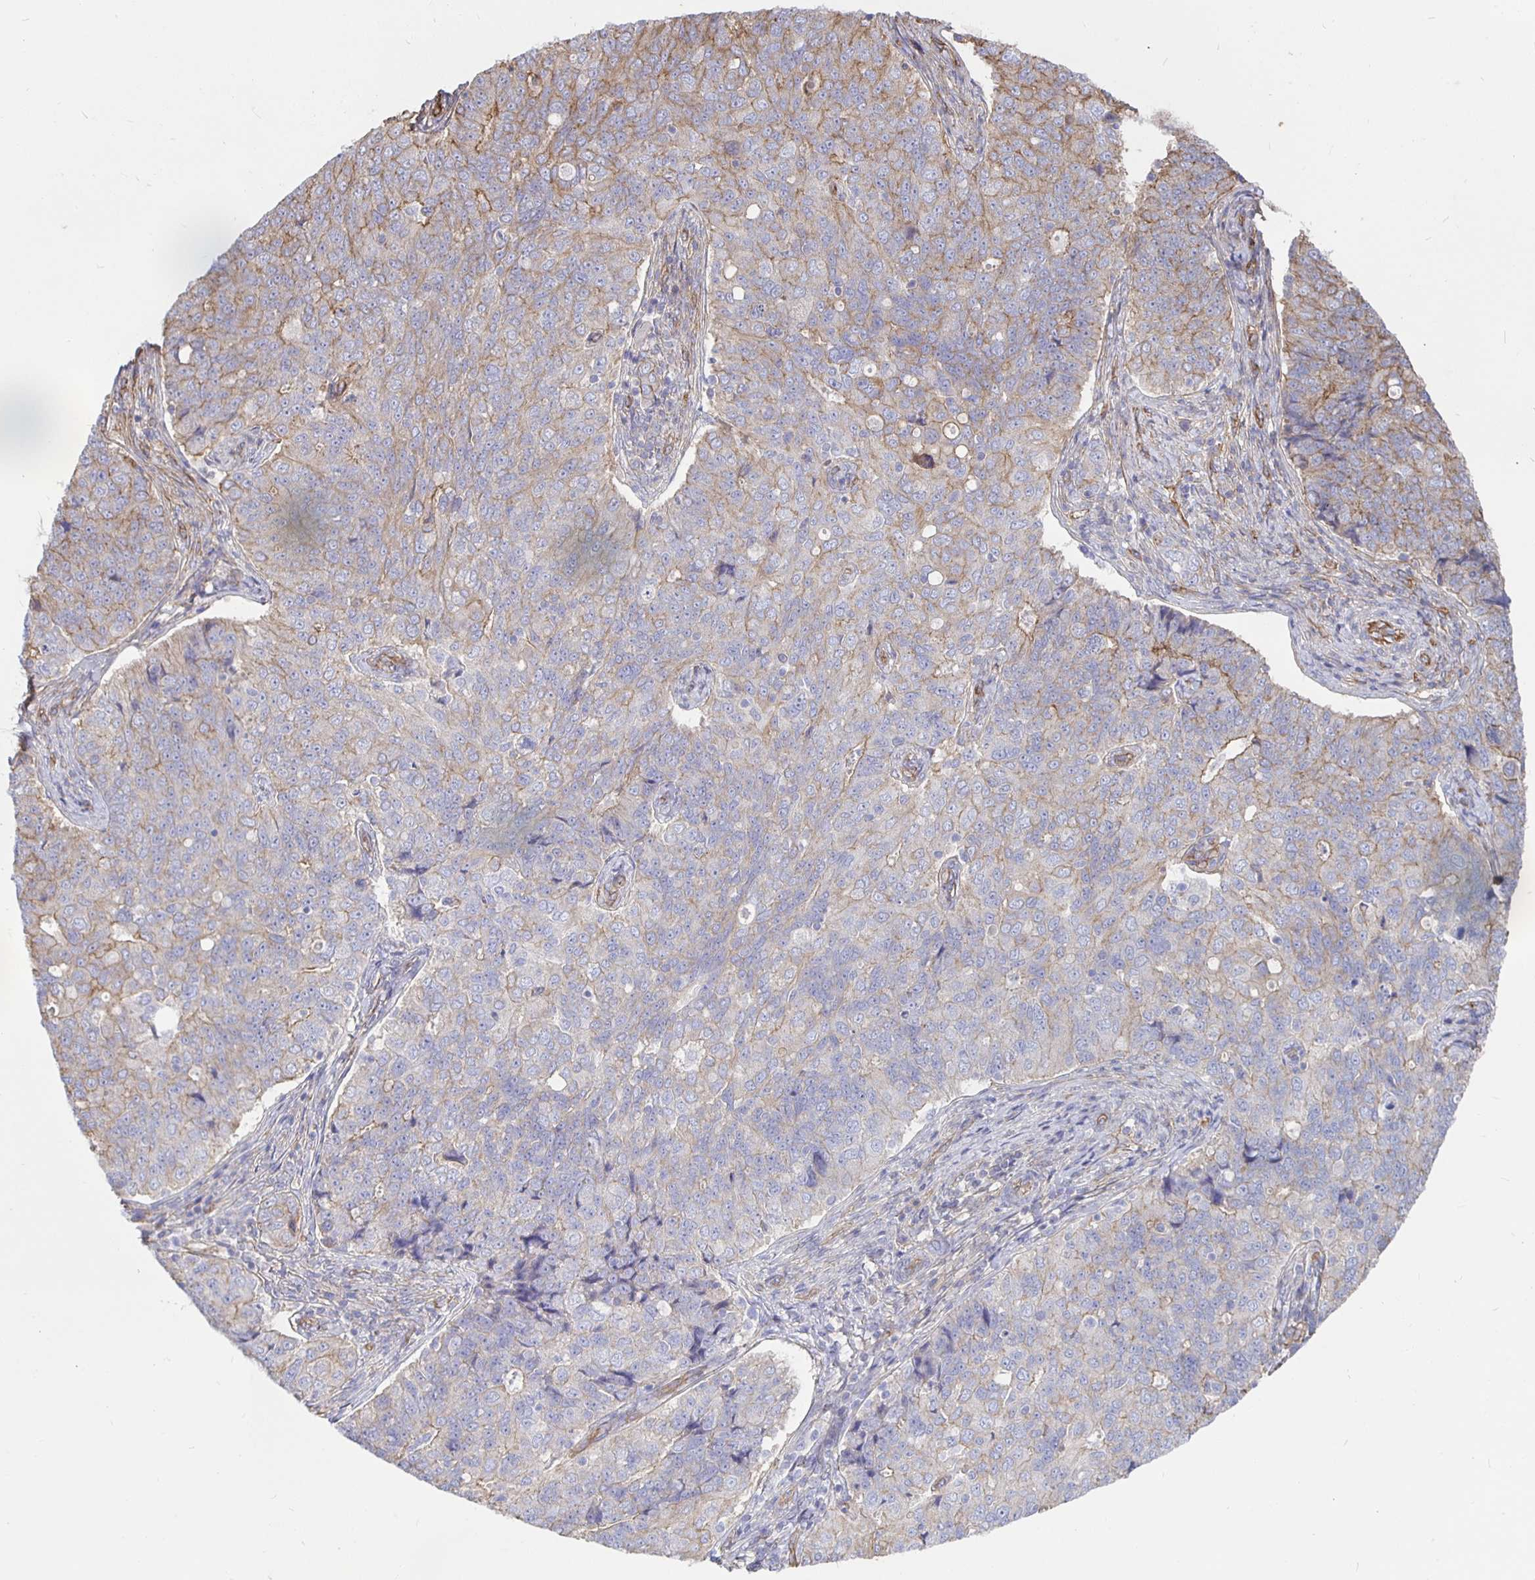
{"staining": {"intensity": "weak", "quantity": "<25%", "location": "cytoplasmic/membranous"}, "tissue": "endometrial cancer", "cell_type": "Tumor cells", "image_type": "cancer", "snomed": [{"axis": "morphology", "description": "Adenocarcinoma, NOS"}, {"axis": "topography", "description": "Endometrium"}], "caption": "Histopathology image shows no protein positivity in tumor cells of endometrial cancer (adenocarcinoma) tissue.", "gene": "ARHGEF39", "patient": {"sex": "female", "age": 43}}